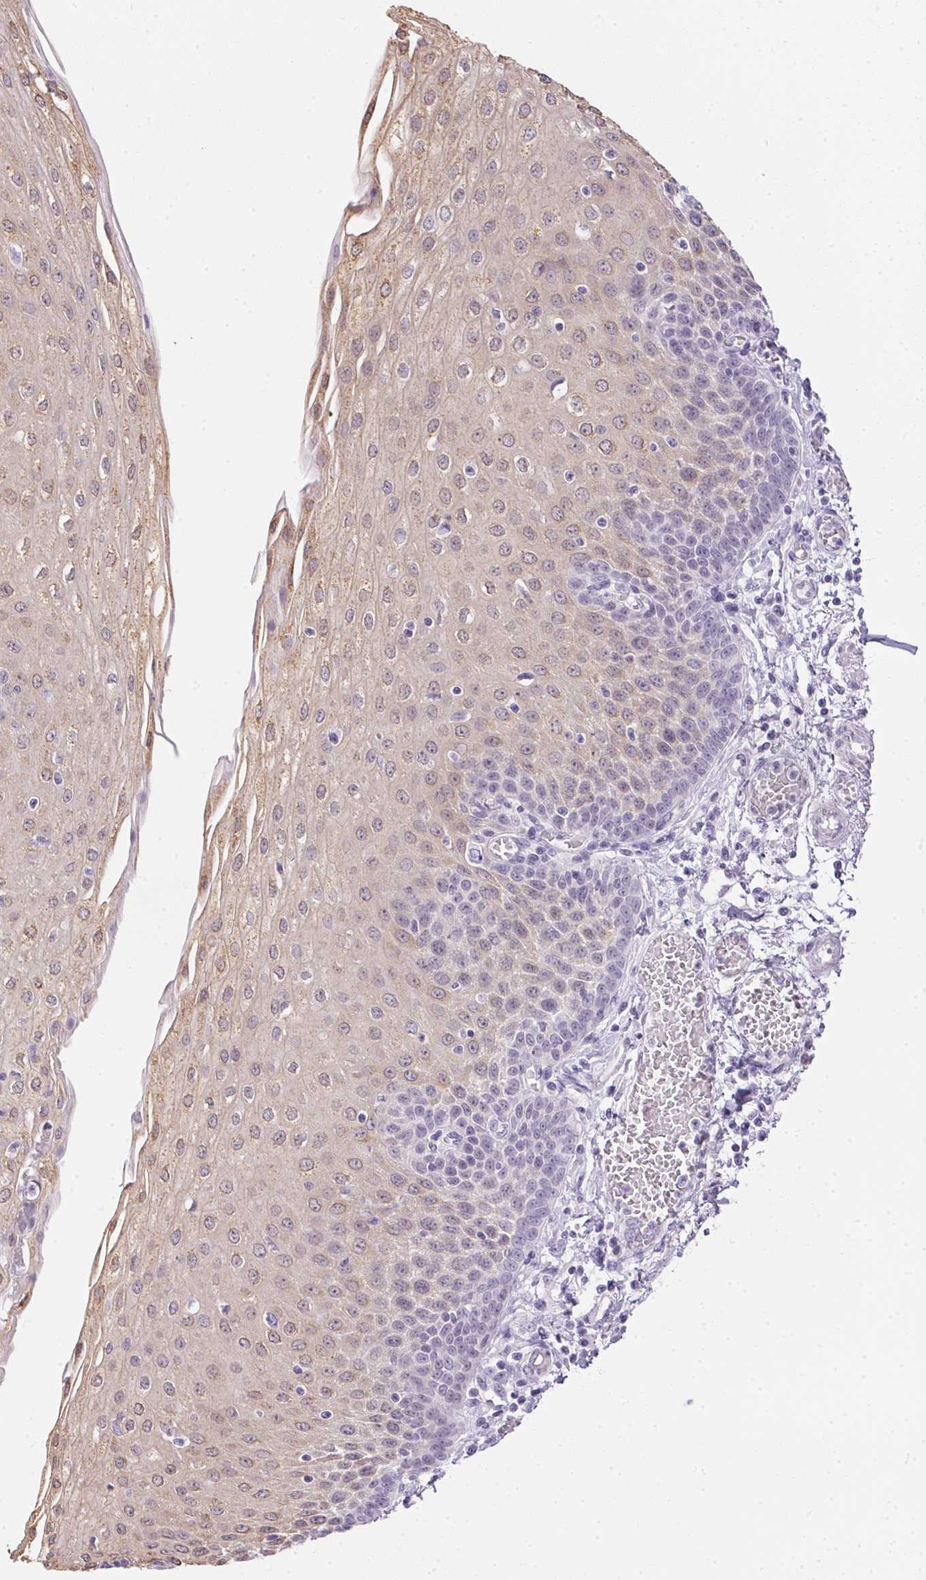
{"staining": {"intensity": "weak", "quantity": "25%-75%", "location": "cytoplasmic/membranous,nuclear"}, "tissue": "esophagus", "cell_type": "Squamous epithelial cells", "image_type": "normal", "snomed": [{"axis": "morphology", "description": "Normal tissue, NOS"}, {"axis": "morphology", "description": "Adenocarcinoma, NOS"}, {"axis": "topography", "description": "Esophagus"}], "caption": "About 25%-75% of squamous epithelial cells in benign esophagus reveal weak cytoplasmic/membranous,nuclear protein staining as visualized by brown immunohistochemical staining.", "gene": "GBP6", "patient": {"sex": "male", "age": 81}}